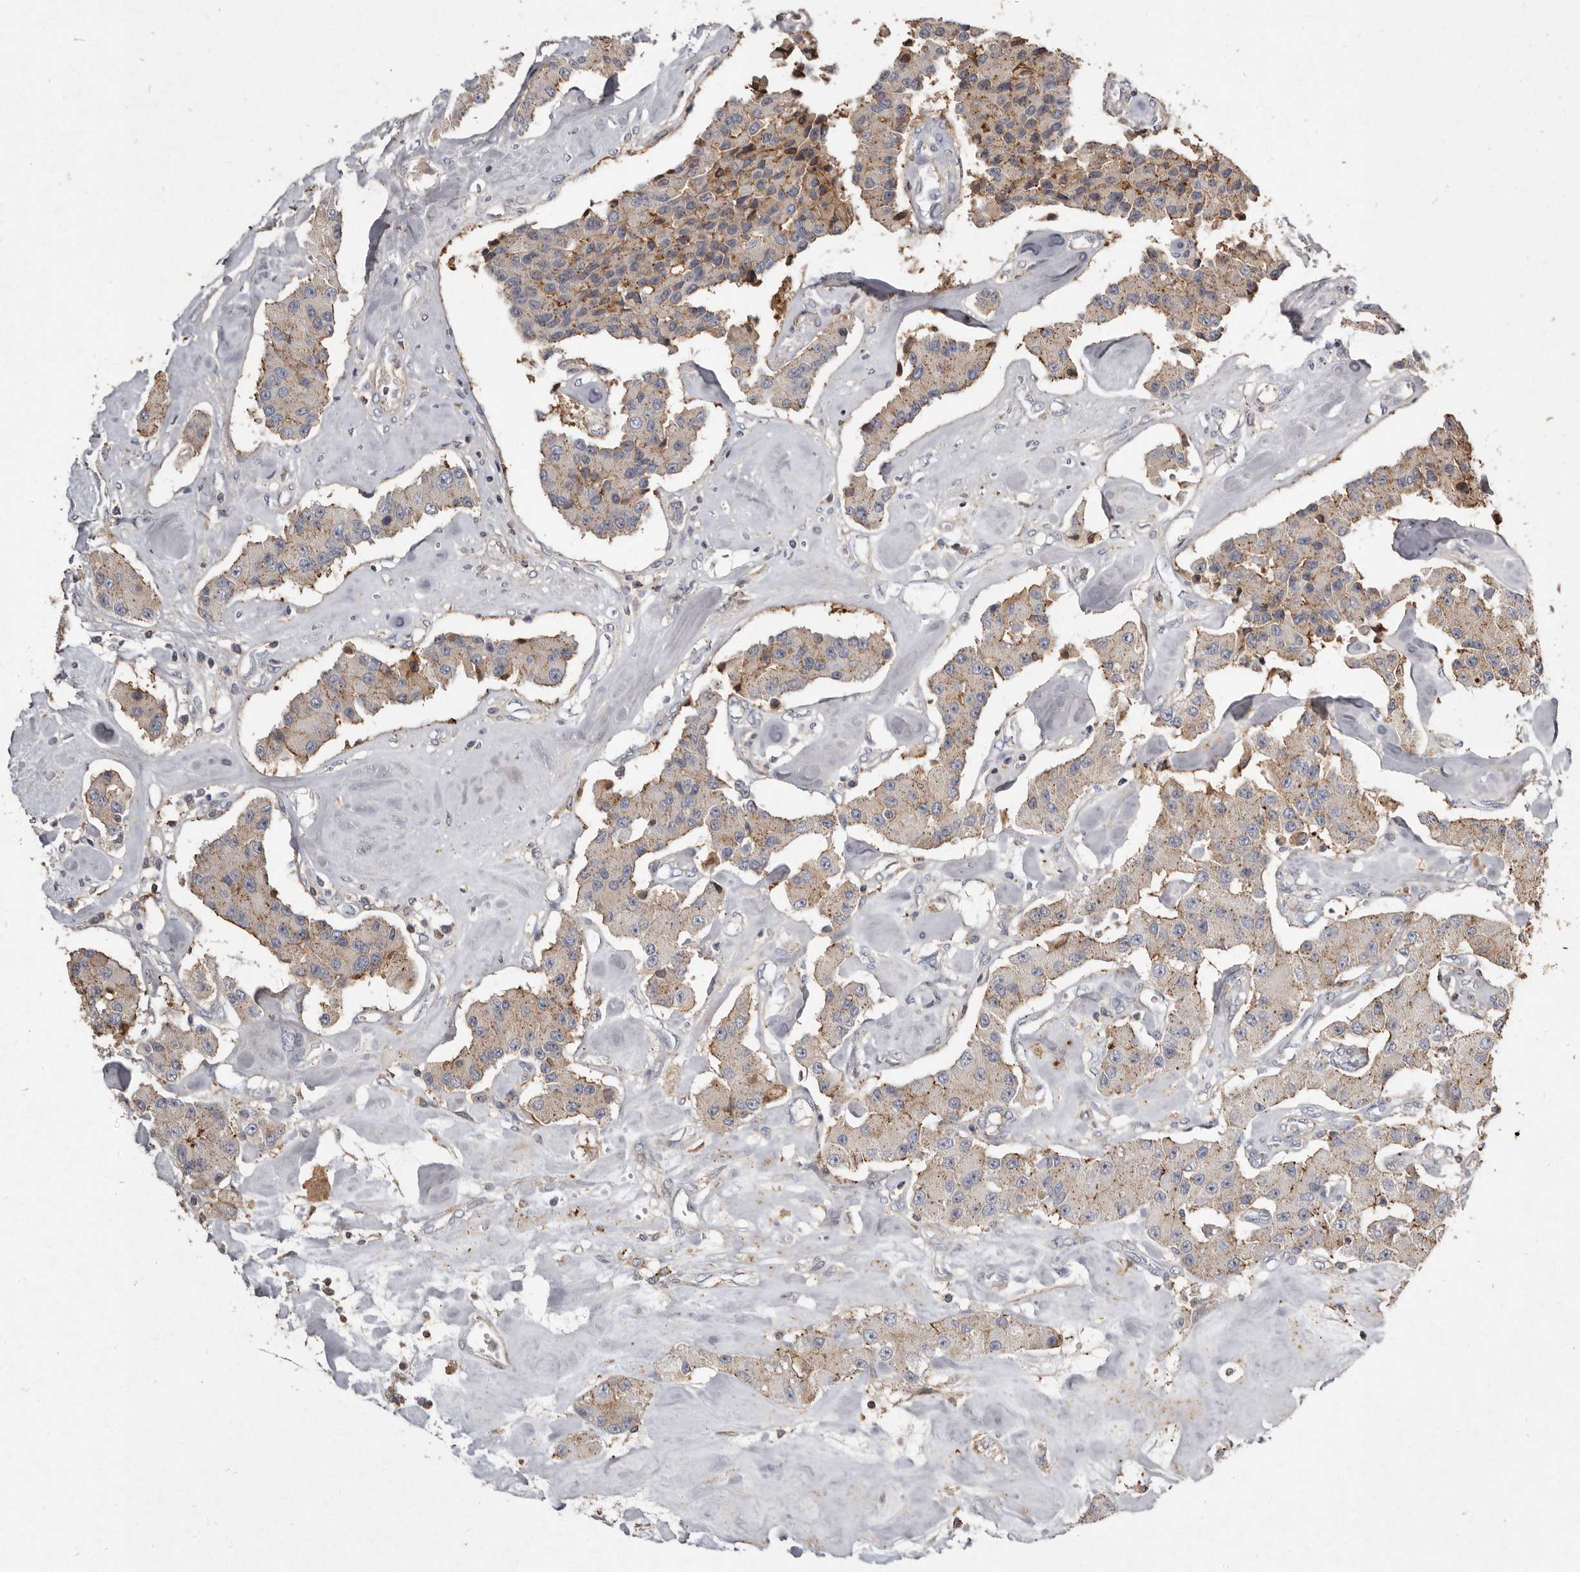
{"staining": {"intensity": "moderate", "quantity": "25%-75%", "location": "cytoplasmic/membranous"}, "tissue": "carcinoid", "cell_type": "Tumor cells", "image_type": "cancer", "snomed": [{"axis": "morphology", "description": "Carcinoid, malignant, NOS"}, {"axis": "topography", "description": "Pancreas"}], "caption": "Approximately 25%-75% of tumor cells in malignant carcinoid reveal moderate cytoplasmic/membranous protein expression as visualized by brown immunohistochemical staining.", "gene": "KIF26B", "patient": {"sex": "male", "age": 41}}